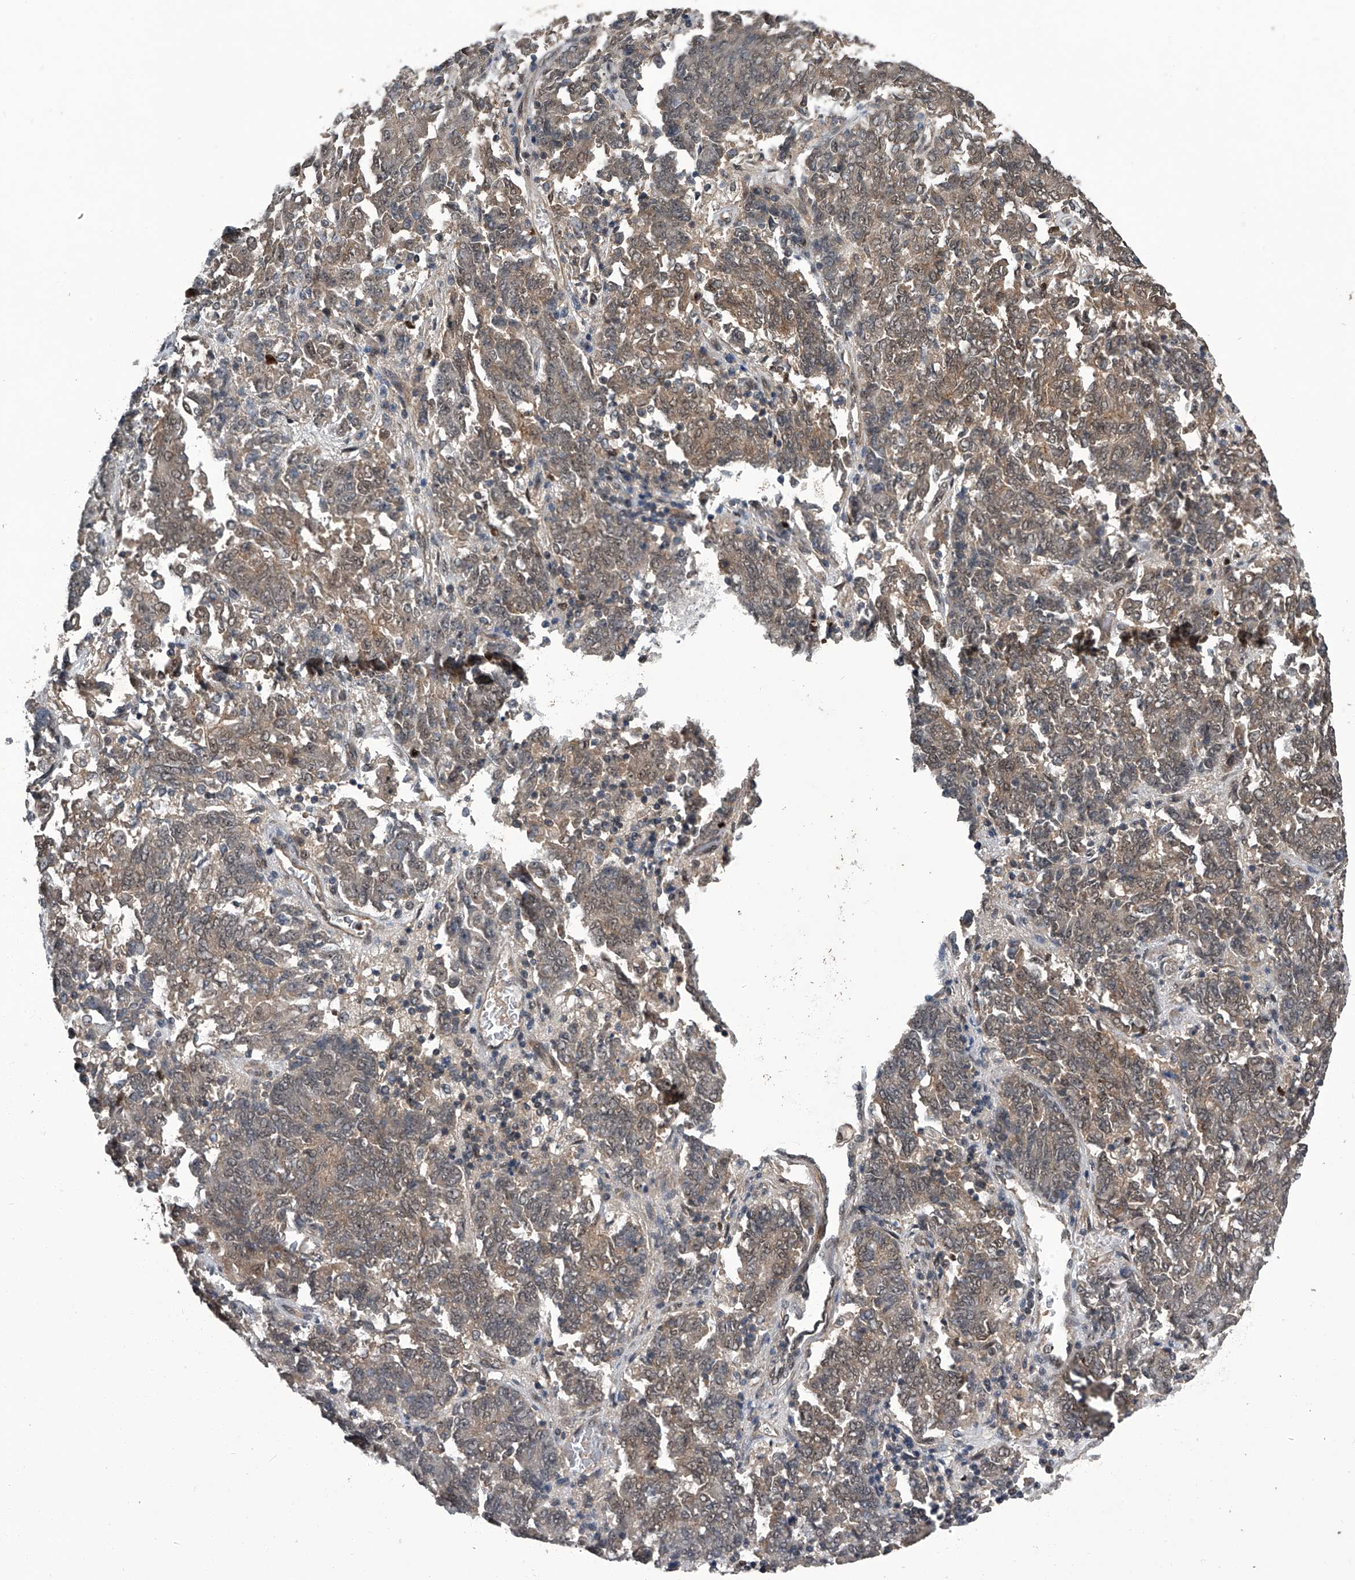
{"staining": {"intensity": "weak", "quantity": "25%-75%", "location": "cytoplasmic/membranous"}, "tissue": "endometrial cancer", "cell_type": "Tumor cells", "image_type": "cancer", "snomed": [{"axis": "morphology", "description": "Adenocarcinoma, NOS"}, {"axis": "topography", "description": "Endometrium"}], "caption": "Protein analysis of endometrial cancer (adenocarcinoma) tissue demonstrates weak cytoplasmic/membranous expression in about 25%-75% of tumor cells.", "gene": "SLC12A8", "patient": {"sex": "female", "age": 80}}